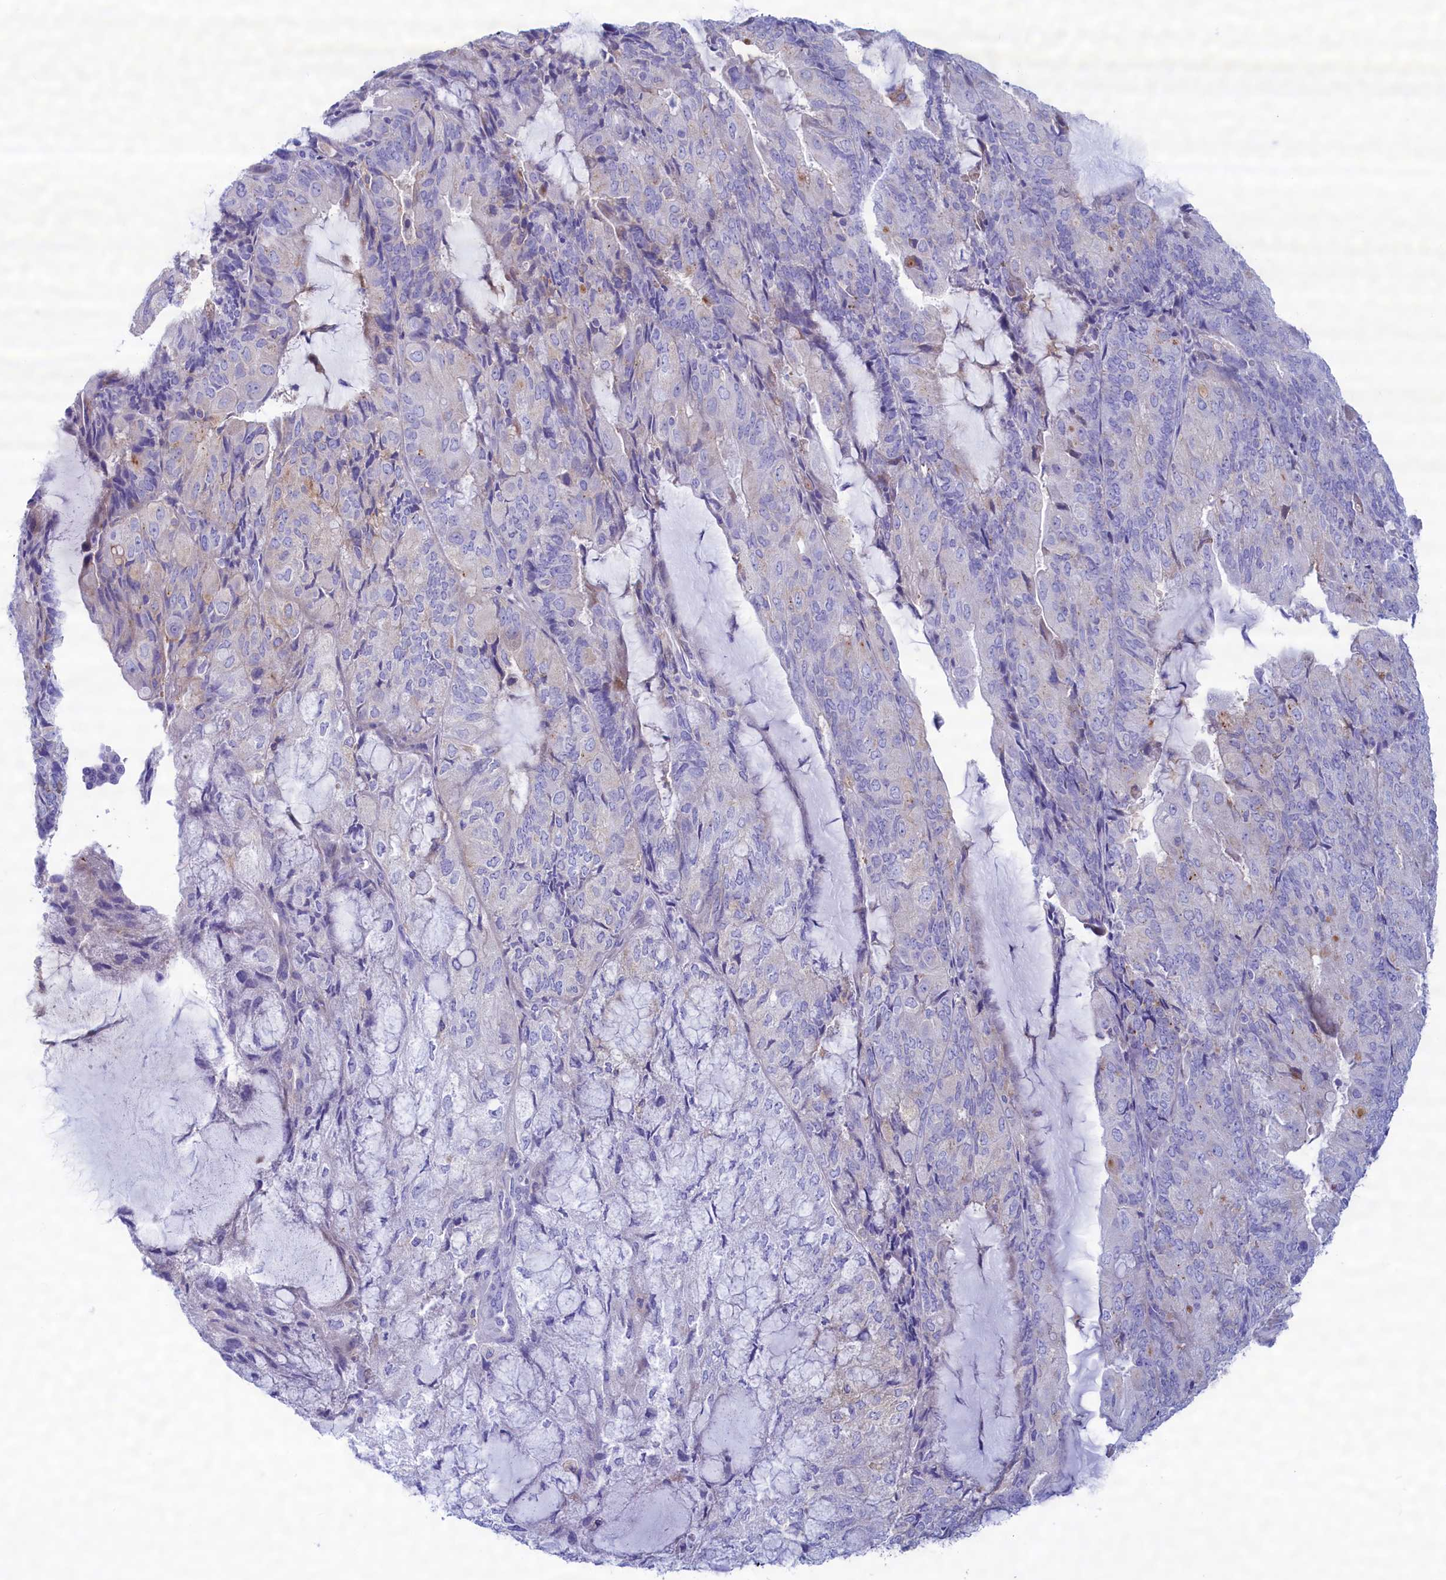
{"staining": {"intensity": "negative", "quantity": "none", "location": "none"}, "tissue": "endometrial cancer", "cell_type": "Tumor cells", "image_type": "cancer", "snomed": [{"axis": "morphology", "description": "Adenocarcinoma, NOS"}, {"axis": "topography", "description": "Endometrium"}], "caption": "Immunohistochemistry histopathology image of human endometrial adenocarcinoma stained for a protein (brown), which exhibits no positivity in tumor cells.", "gene": "MPV17L2", "patient": {"sex": "female", "age": 81}}